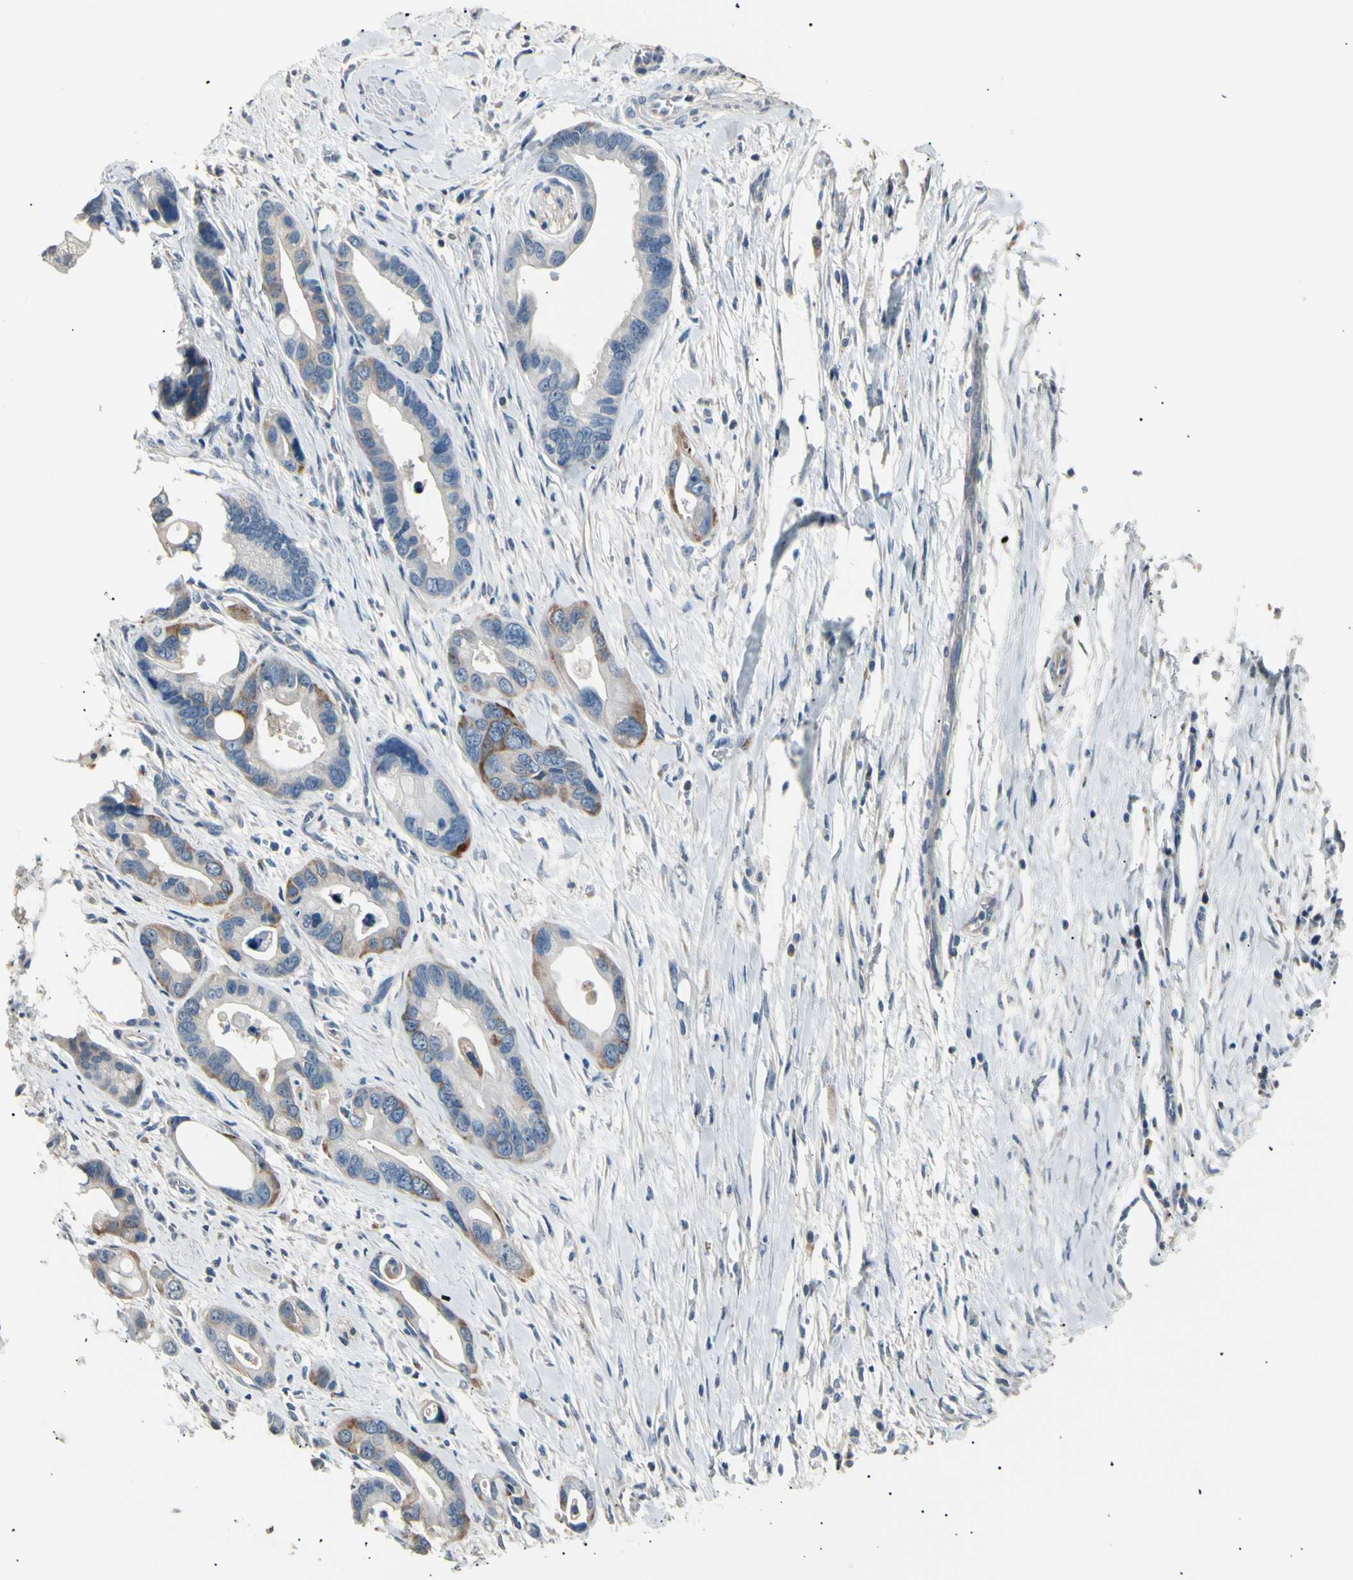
{"staining": {"intensity": "moderate", "quantity": "<25%", "location": "cytoplasmic/membranous"}, "tissue": "pancreatic cancer", "cell_type": "Tumor cells", "image_type": "cancer", "snomed": [{"axis": "morphology", "description": "Adenocarcinoma, NOS"}, {"axis": "topography", "description": "Pancreas"}], "caption": "Pancreatic cancer tissue displays moderate cytoplasmic/membranous expression in about <25% of tumor cells, visualized by immunohistochemistry.", "gene": "LDLR", "patient": {"sex": "female", "age": 77}}